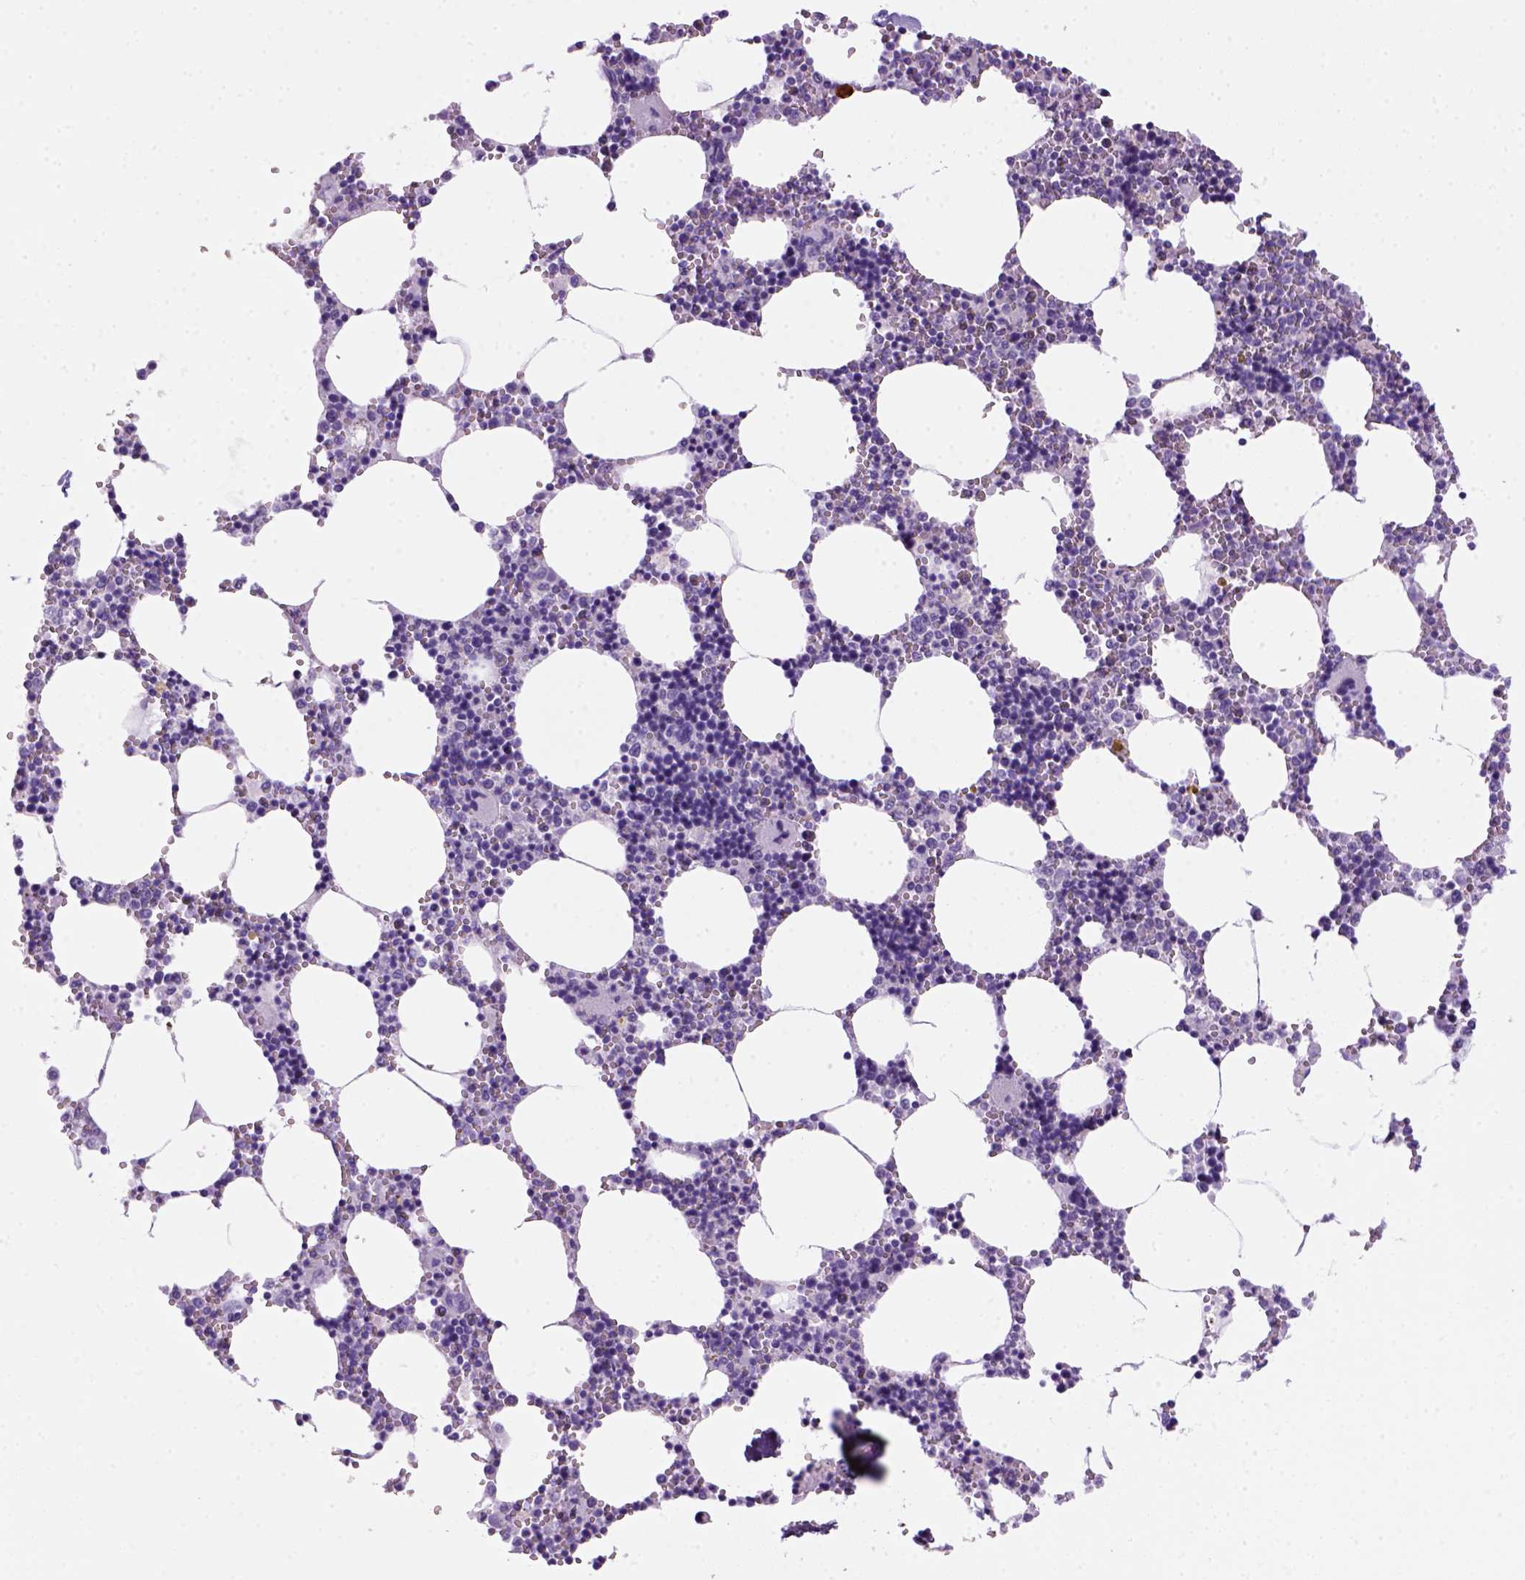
{"staining": {"intensity": "negative", "quantity": "none", "location": "none"}, "tissue": "bone marrow", "cell_type": "Hematopoietic cells", "image_type": "normal", "snomed": [{"axis": "morphology", "description": "Normal tissue, NOS"}, {"axis": "topography", "description": "Bone marrow"}], "caption": "The immunohistochemistry photomicrograph has no significant expression in hematopoietic cells of bone marrow.", "gene": "ARHGEF33", "patient": {"sex": "male", "age": 54}}